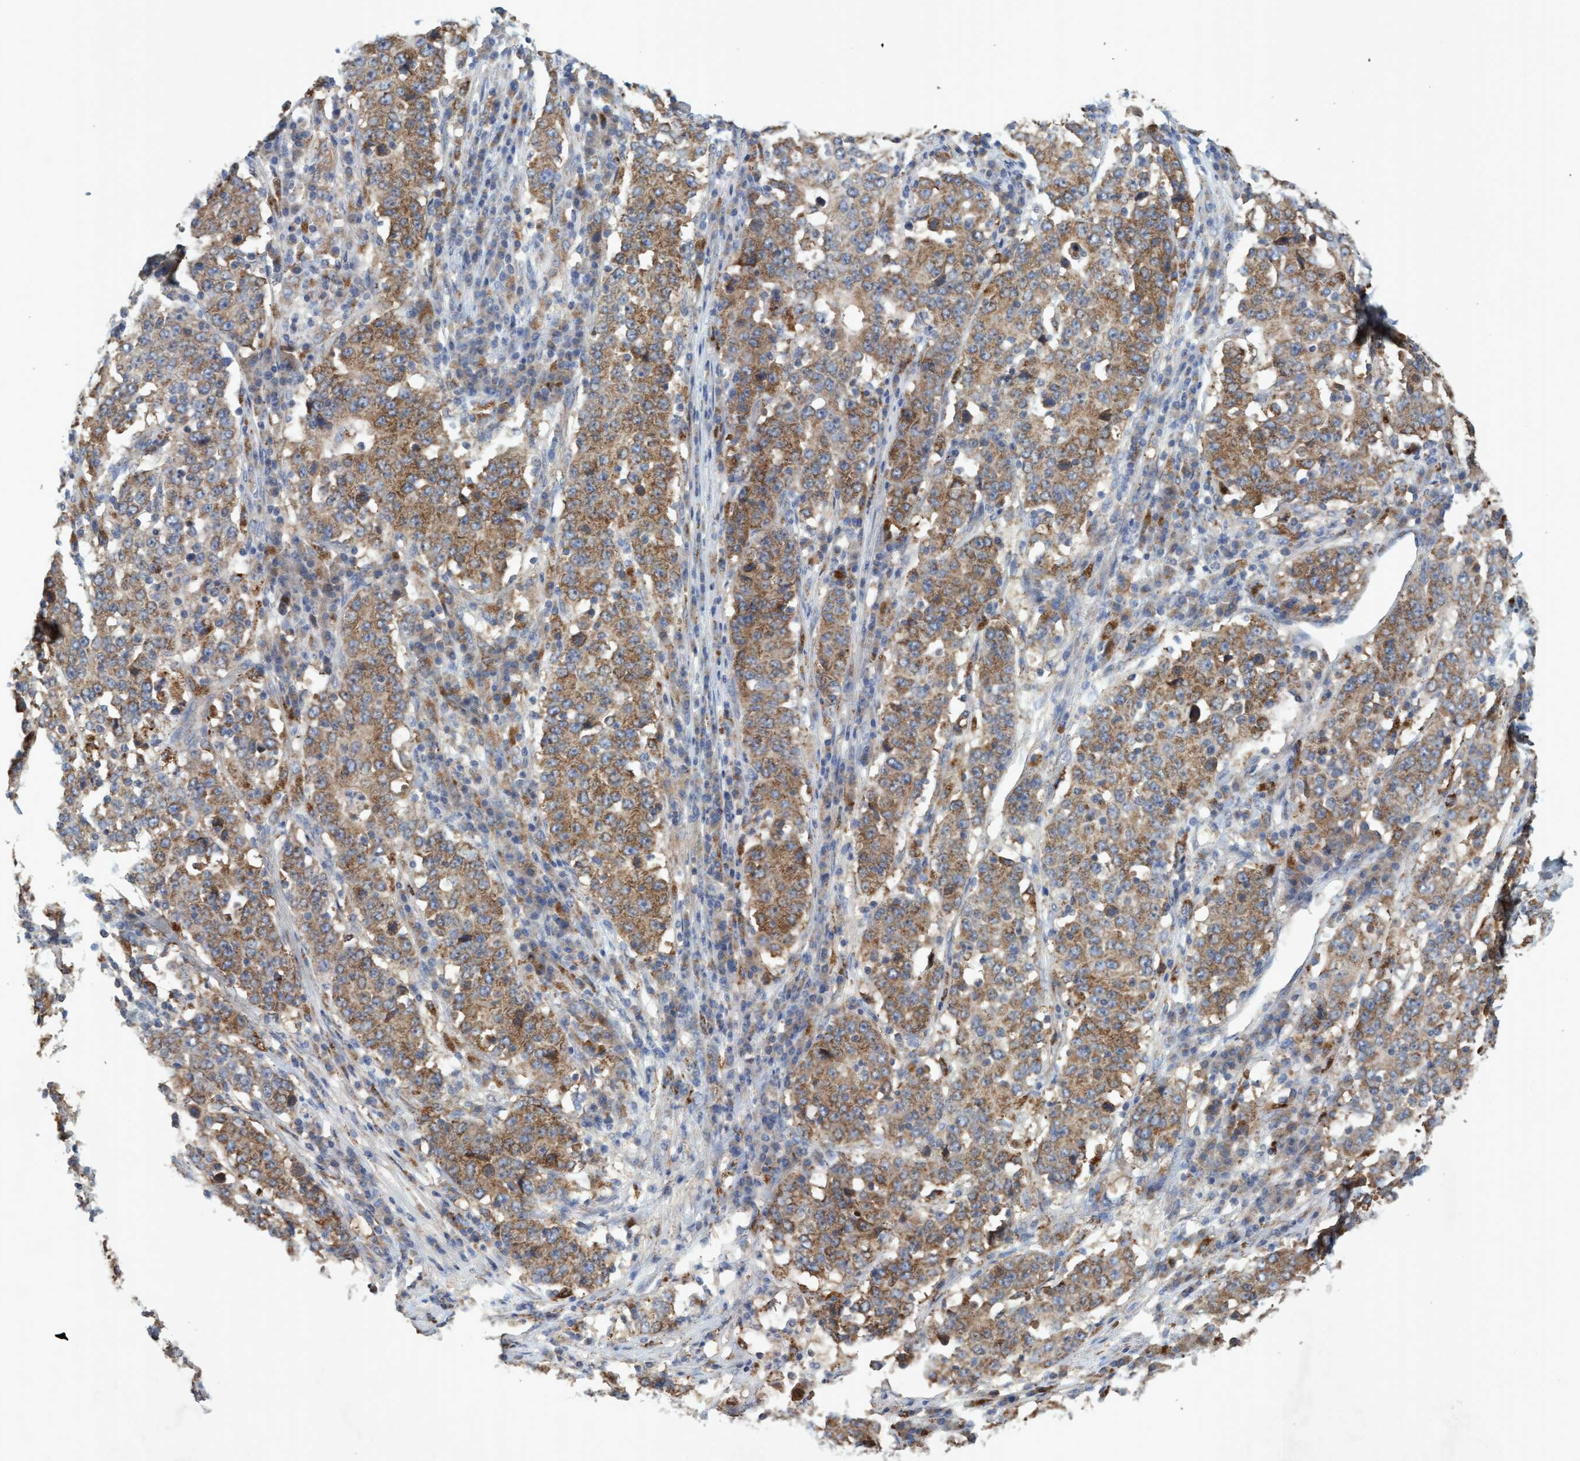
{"staining": {"intensity": "moderate", "quantity": ">75%", "location": "cytoplasmic/membranous"}, "tissue": "stomach cancer", "cell_type": "Tumor cells", "image_type": "cancer", "snomed": [{"axis": "morphology", "description": "Adenocarcinoma, NOS"}, {"axis": "topography", "description": "Stomach"}], "caption": "Human adenocarcinoma (stomach) stained with a protein marker demonstrates moderate staining in tumor cells.", "gene": "ATPAF2", "patient": {"sex": "male", "age": 59}}